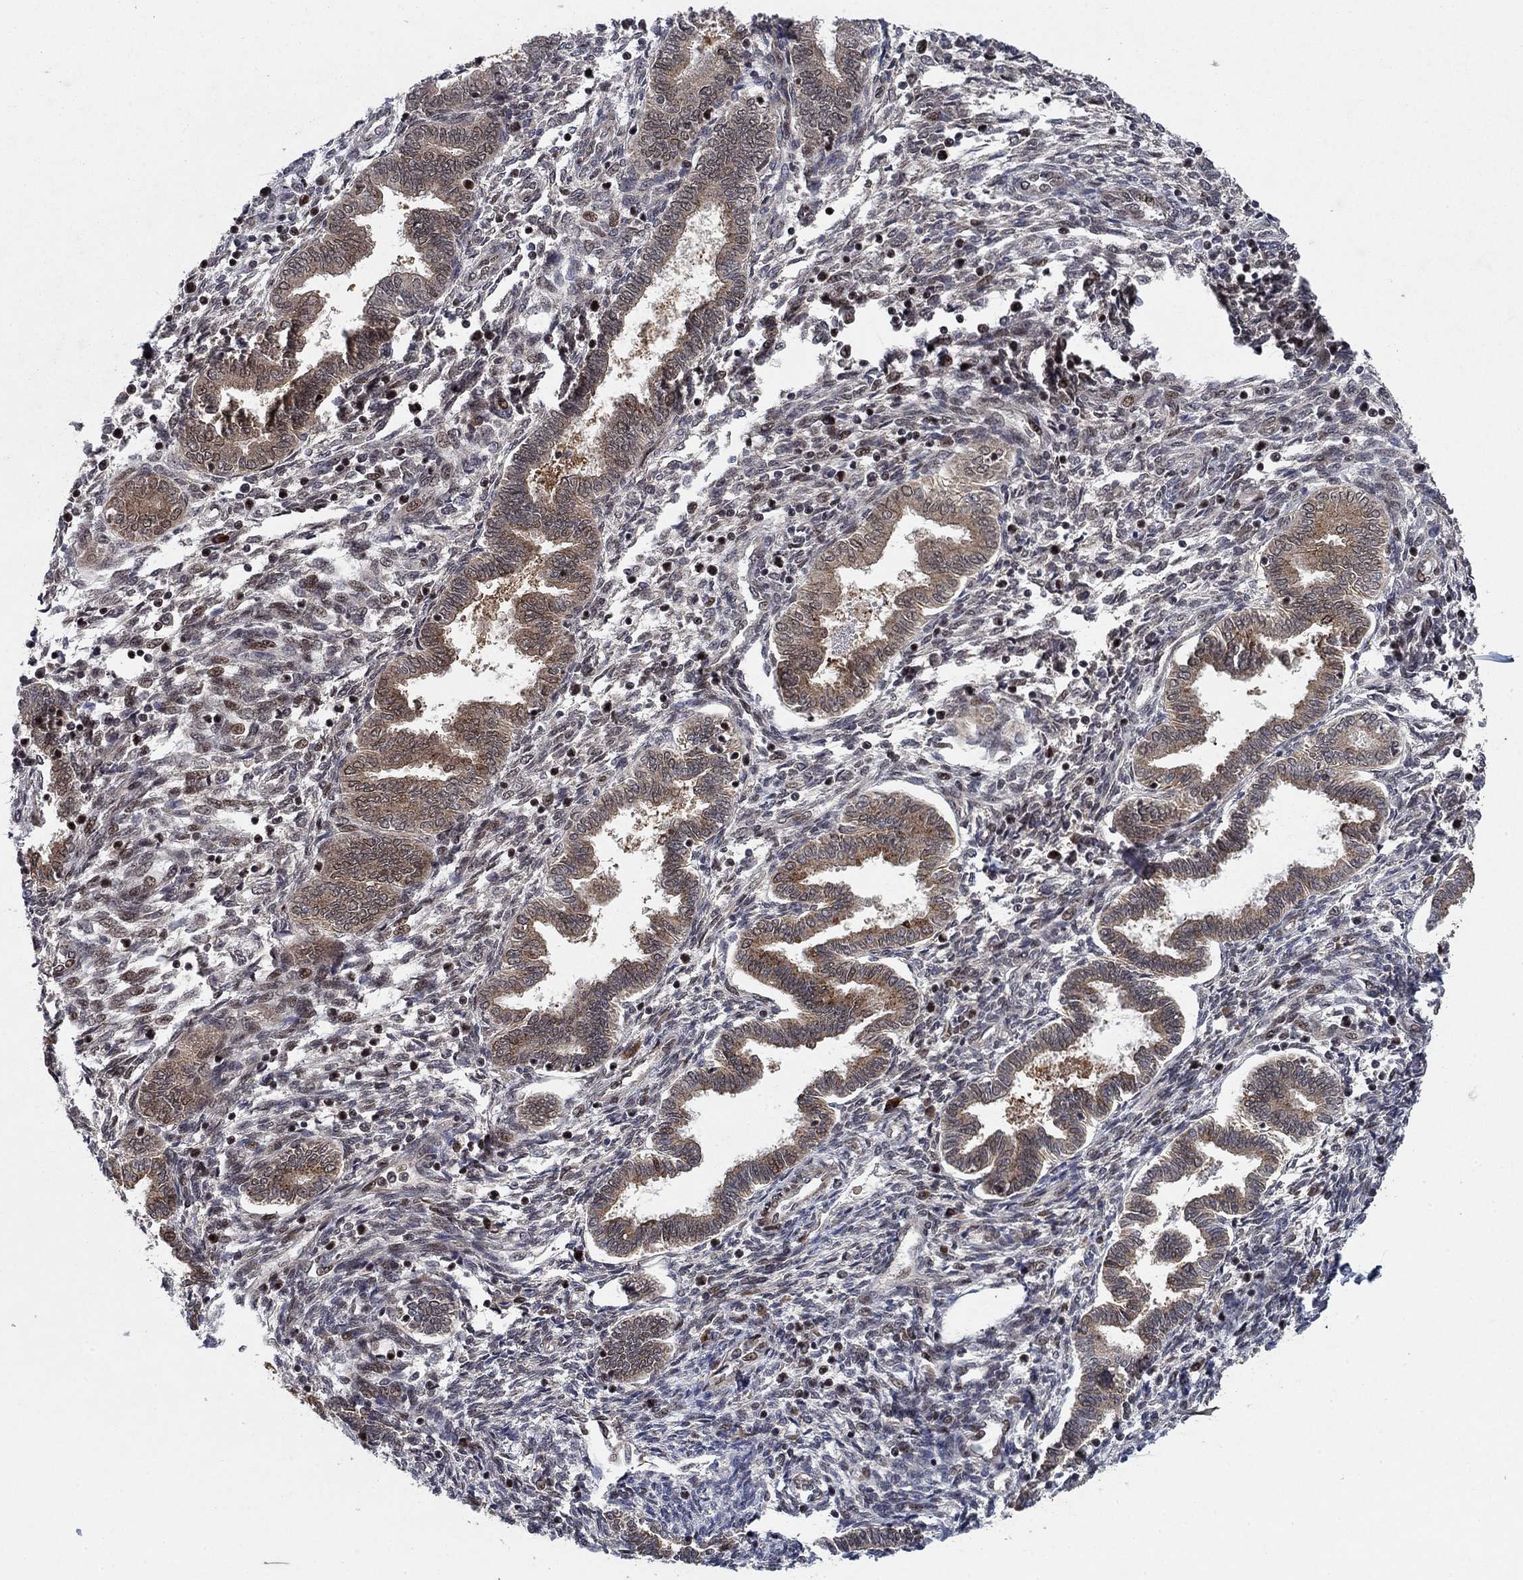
{"staining": {"intensity": "weak", "quantity": "25%-75%", "location": "nuclear"}, "tissue": "endometrium", "cell_type": "Cells in endometrial stroma", "image_type": "normal", "snomed": [{"axis": "morphology", "description": "Normal tissue, NOS"}, {"axis": "topography", "description": "Endometrium"}], "caption": "Immunohistochemistry staining of normal endometrium, which exhibits low levels of weak nuclear expression in approximately 25%-75% of cells in endometrial stroma indicating weak nuclear protein staining. The staining was performed using DAB (brown) for protein detection and nuclei were counterstained in hematoxylin (blue).", "gene": "PRICKLE4", "patient": {"sex": "female", "age": 42}}